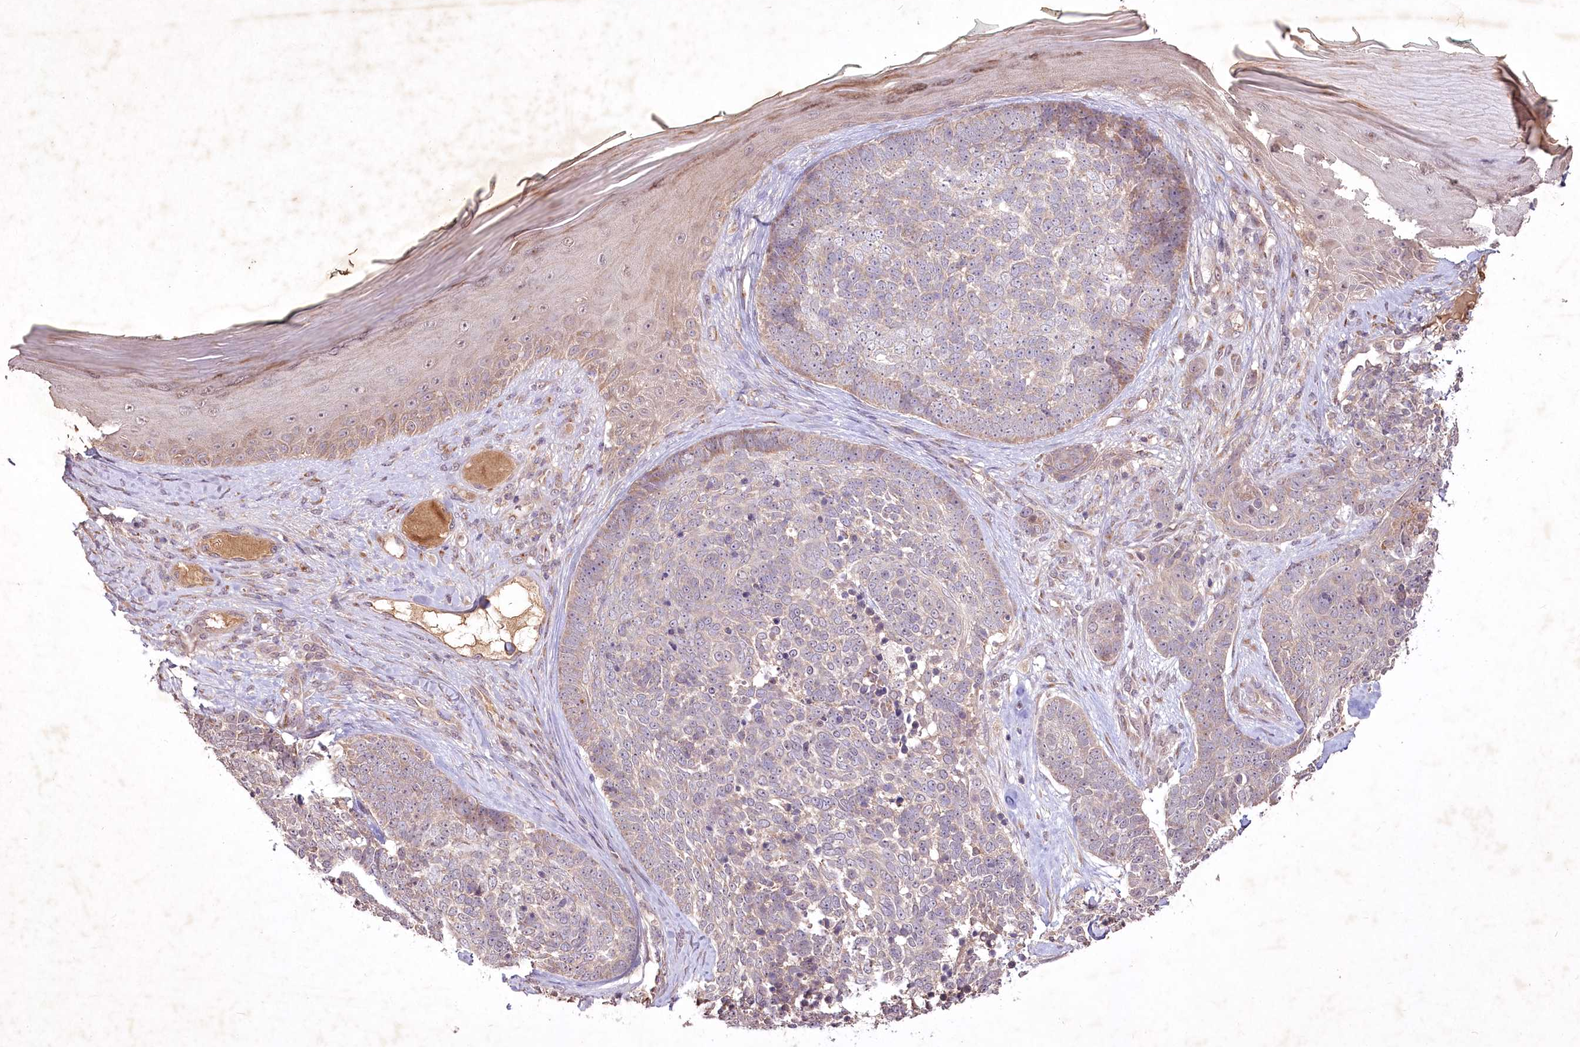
{"staining": {"intensity": "moderate", "quantity": "<25%", "location": "cytoplasmic/membranous"}, "tissue": "skin cancer", "cell_type": "Tumor cells", "image_type": "cancer", "snomed": [{"axis": "morphology", "description": "Basal cell carcinoma"}, {"axis": "topography", "description": "Skin"}], "caption": "Protein expression analysis of skin cancer reveals moderate cytoplasmic/membranous positivity in approximately <25% of tumor cells.", "gene": "IRAK1BP1", "patient": {"sex": "female", "age": 81}}